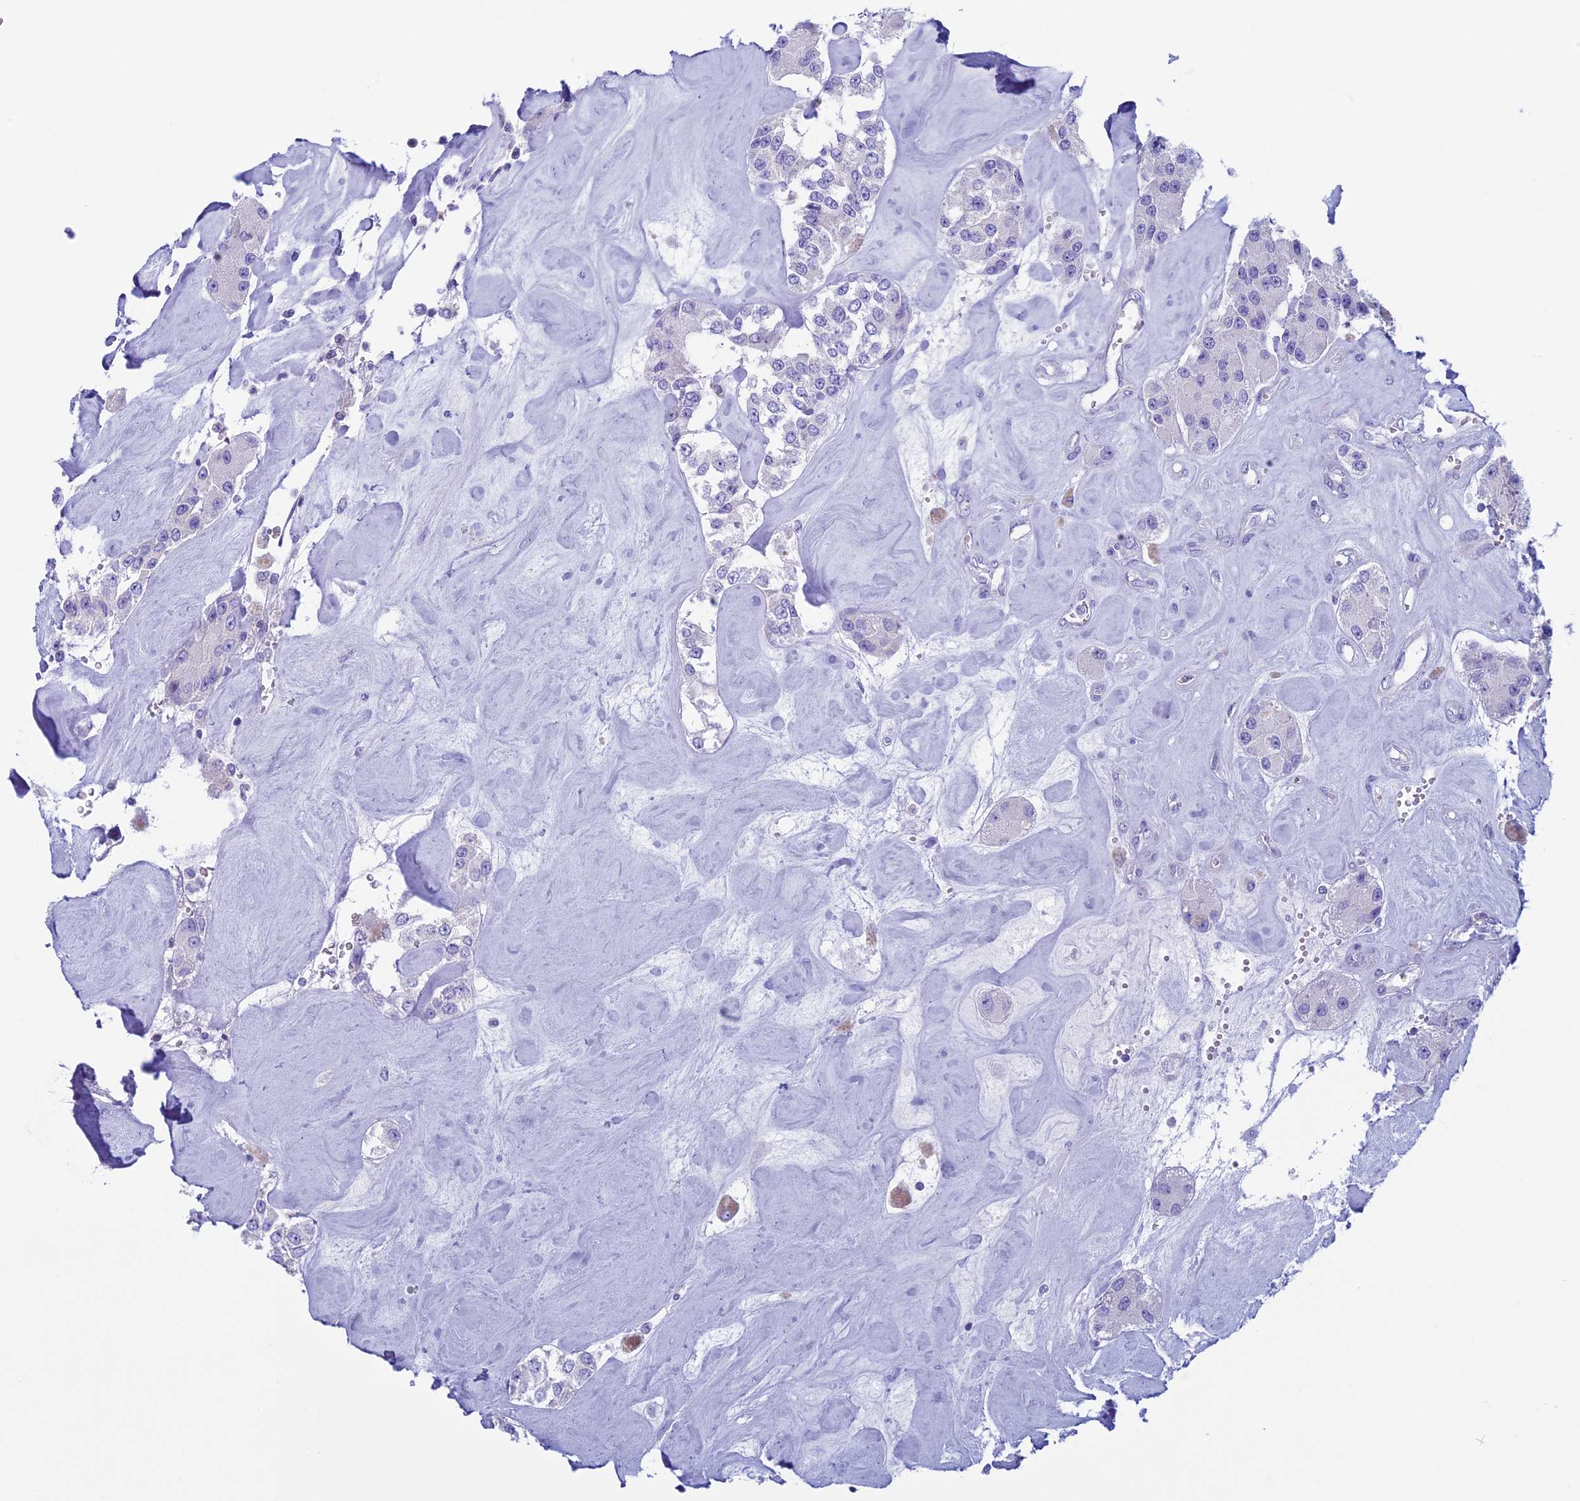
{"staining": {"intensity": "negative", "quantity": "none", "location": "none"}, "tissue": "carcinoid", "cell_type": "Tumor cells", "image_type": "cancer", "snomed": [{"axis": "morphology", "description": "Carcinoid, malignant, NOS"}, {"axis": "topography", "description": "Pancreas"}], "caption": "DAB (3,3'-diaminobenzidine) immunohistochemical staining of human carcinoid demonstrates no significant expression in tumor cells.", "gene": "ZNF563", "patient": {"sex": "male", "age": 41}}